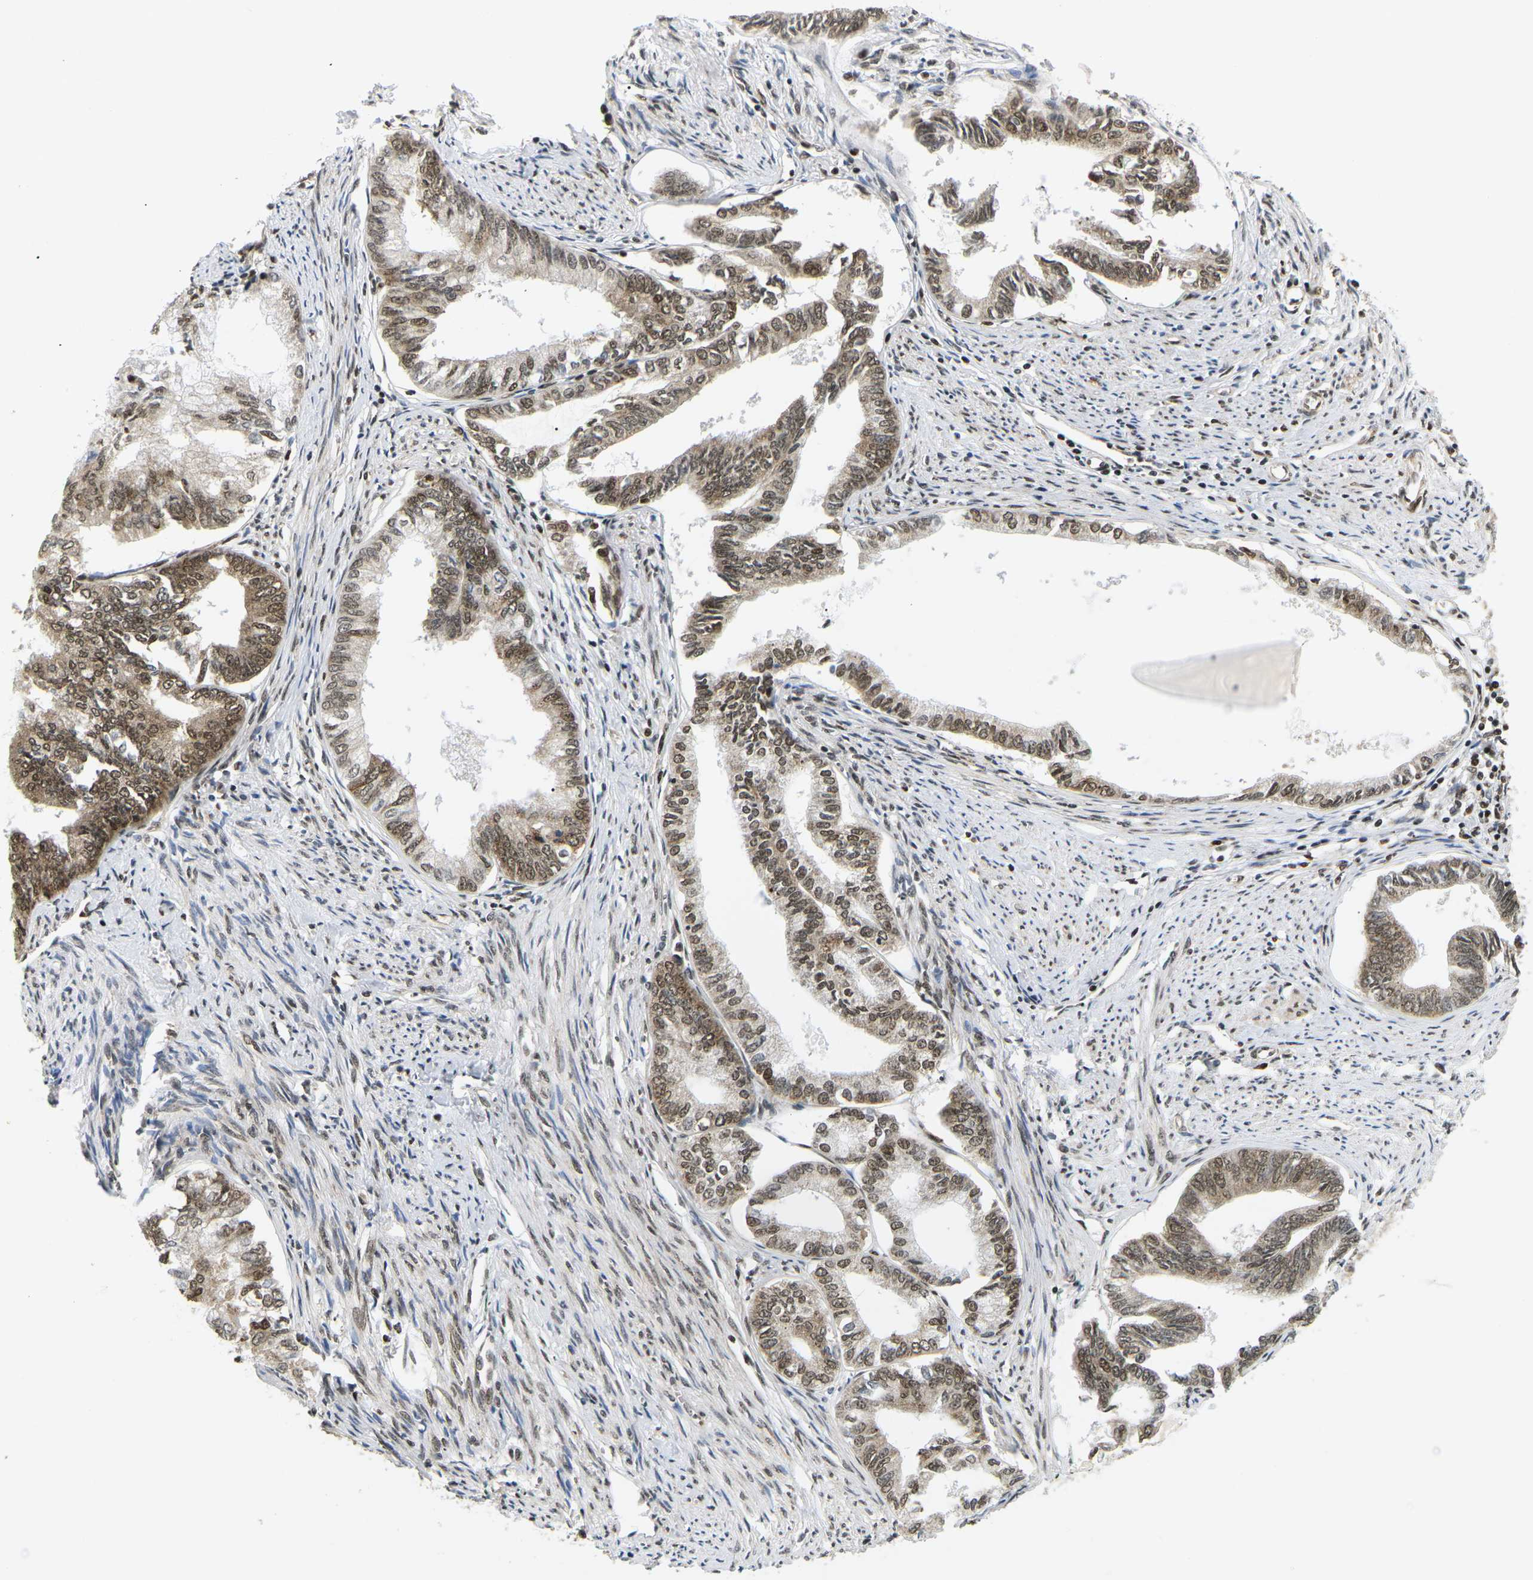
{"staining": {"intensity": "moderate", "quantity": ">75%", "location": "cytoplasmic/membranous,nuclear"}, "tissue": "endometrial cancer", "cell_type": "Tumor cells", "image_type": "cancer", "snomed": [{"axis": "morphology", "description": "Adenocarcinoma, NOS"}, {"axis": "topography", "description": "Endometrium"}], "caption": "IHC micrograph of neoplastic tissue: human endometrial adenocarcinoma stained using immunohistochemistry reveals medium levels of moderate protein expression localized specifically in the cytoplasmic/membranous and nuclear of tumor cells, appearing as a cytoplasmic/membranous and nuclear brown color.", "gene": "CELF1", "patient": {"sex": "female", "age": 86}}